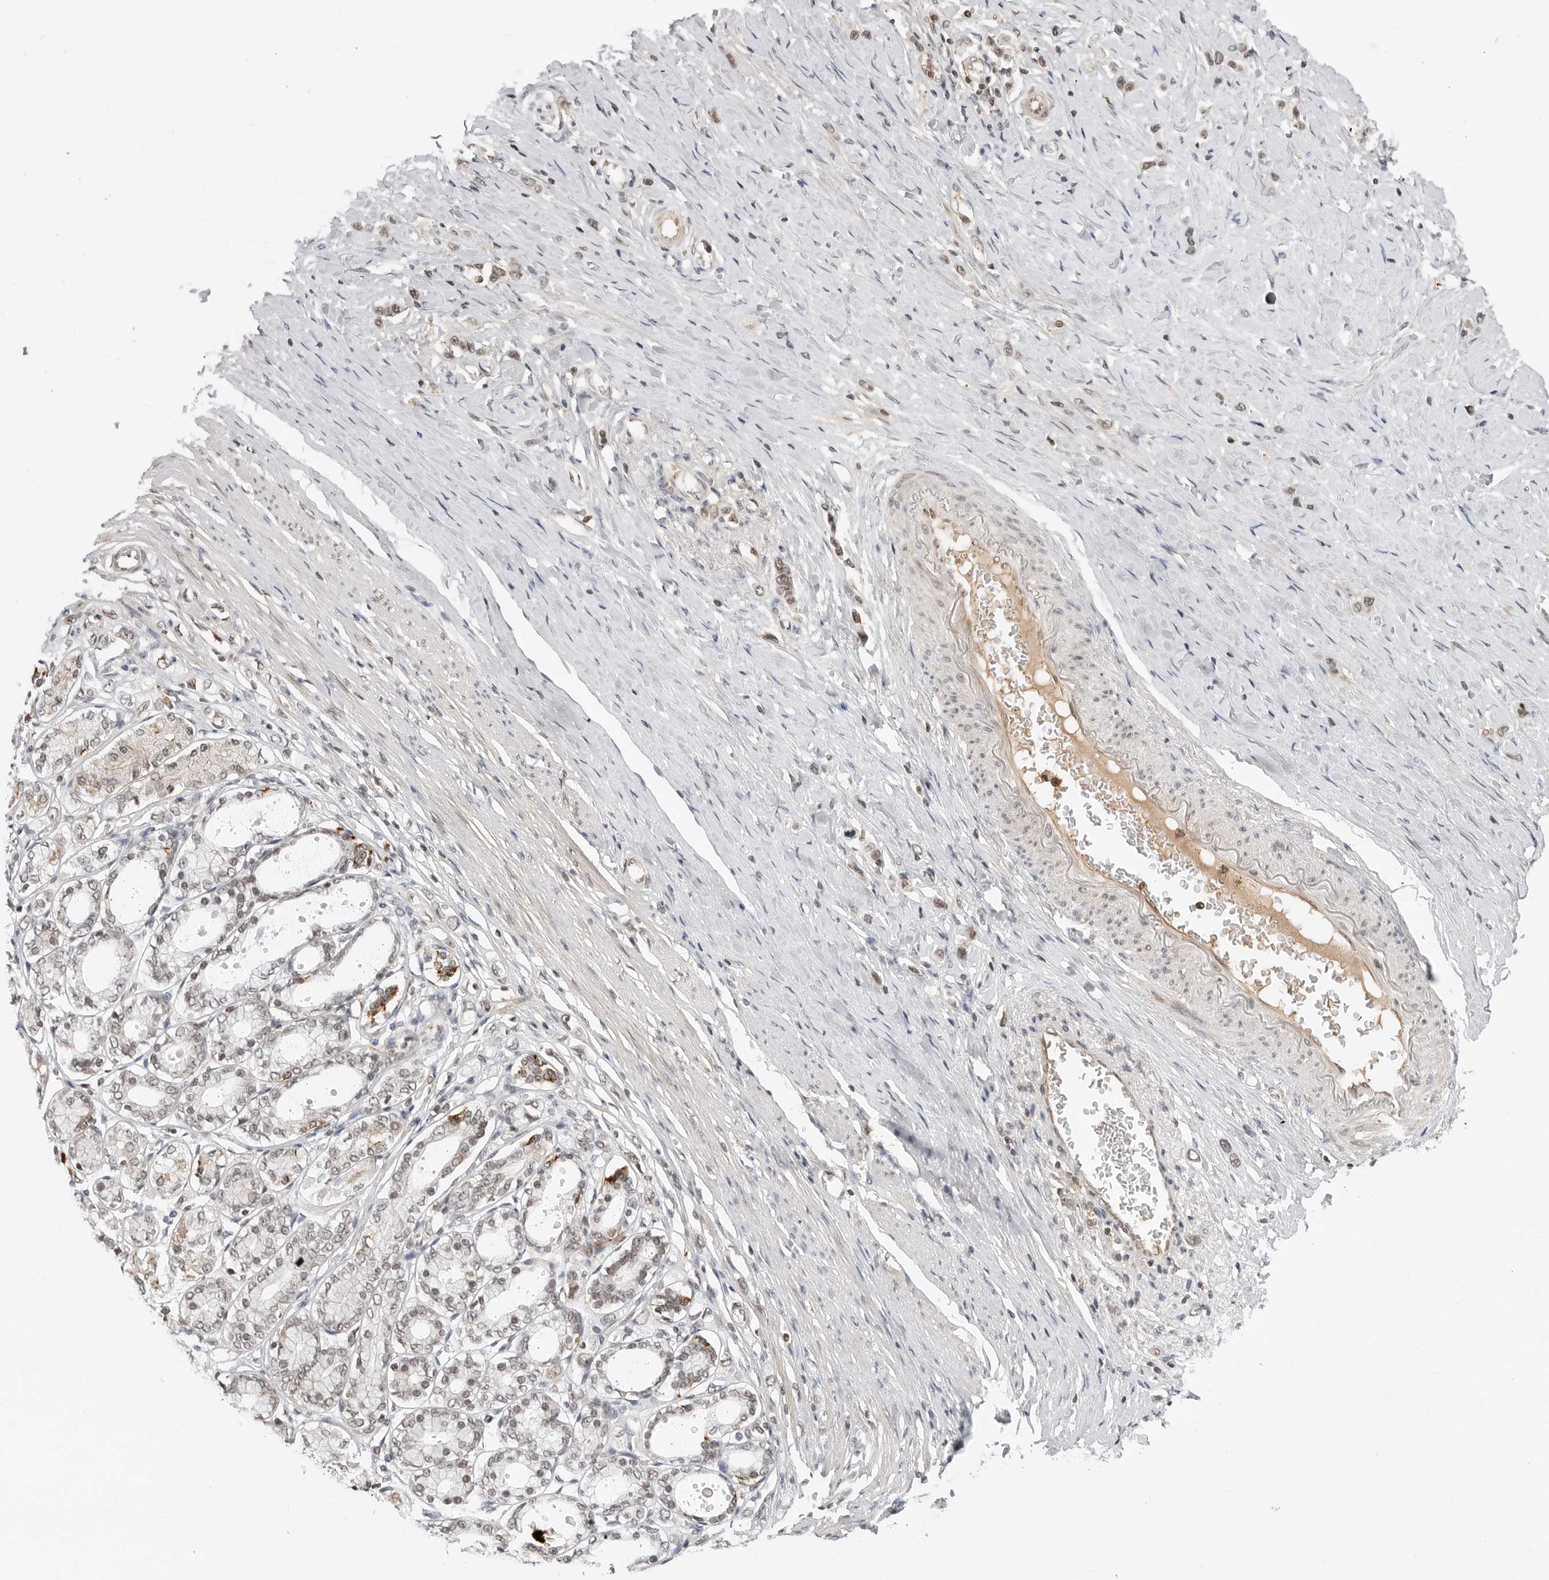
{"staining": {"intensity": "weak", "quantity": ">75%", "location": "nuclear"}, "tissue": "stomach cancer", "cell_type": "Tumor cells", "image_type": "cancer", "snomed": [{"axis": "morphology", "description": "Adenocarcinoma, NOS"}, {"axis": "topography", "description": "Stomach"}], "caption": "A high-resolution image shows IHC staining of adenocarcinoma (stomach), which exhibits weak nuclear expression in about >75% of tumor cells.", "gene": "C8orf33", "patient": {"sex": "female", "age": 65}}